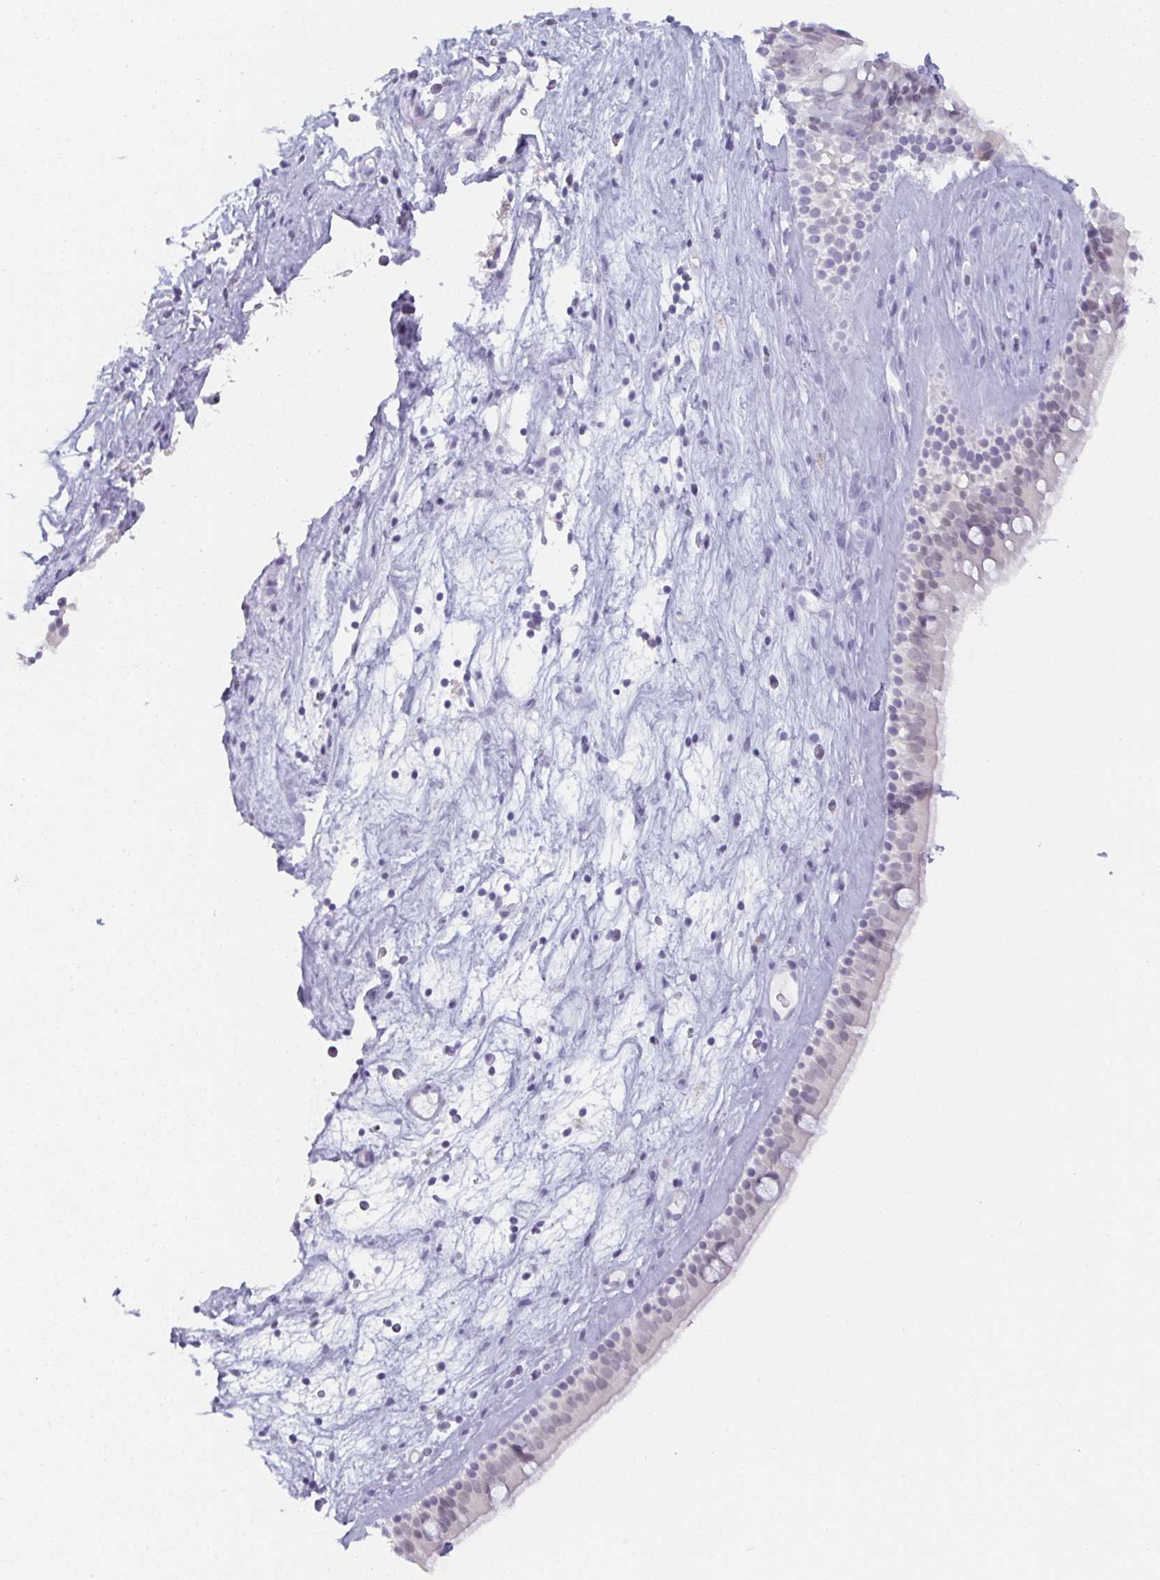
{"staining": {"intensity": "weak", "quantity": "<25%", "location": "nuclear"}, "tissue": "nasopharynx", "cell_type": "Respiratory epithelial cells", "image_type": "normal", "snomed": [{"axis": "morphology", "description": "Normal tissue, NOS"}, {"axis": "topography", "description": "Nasopharynx"}], "caption": "The image exhibits no significant expression in respiratory epithelial cells of nasopharynx.", "gene": "PYCR3", "patient": {"sex": "male", "age": 68}}